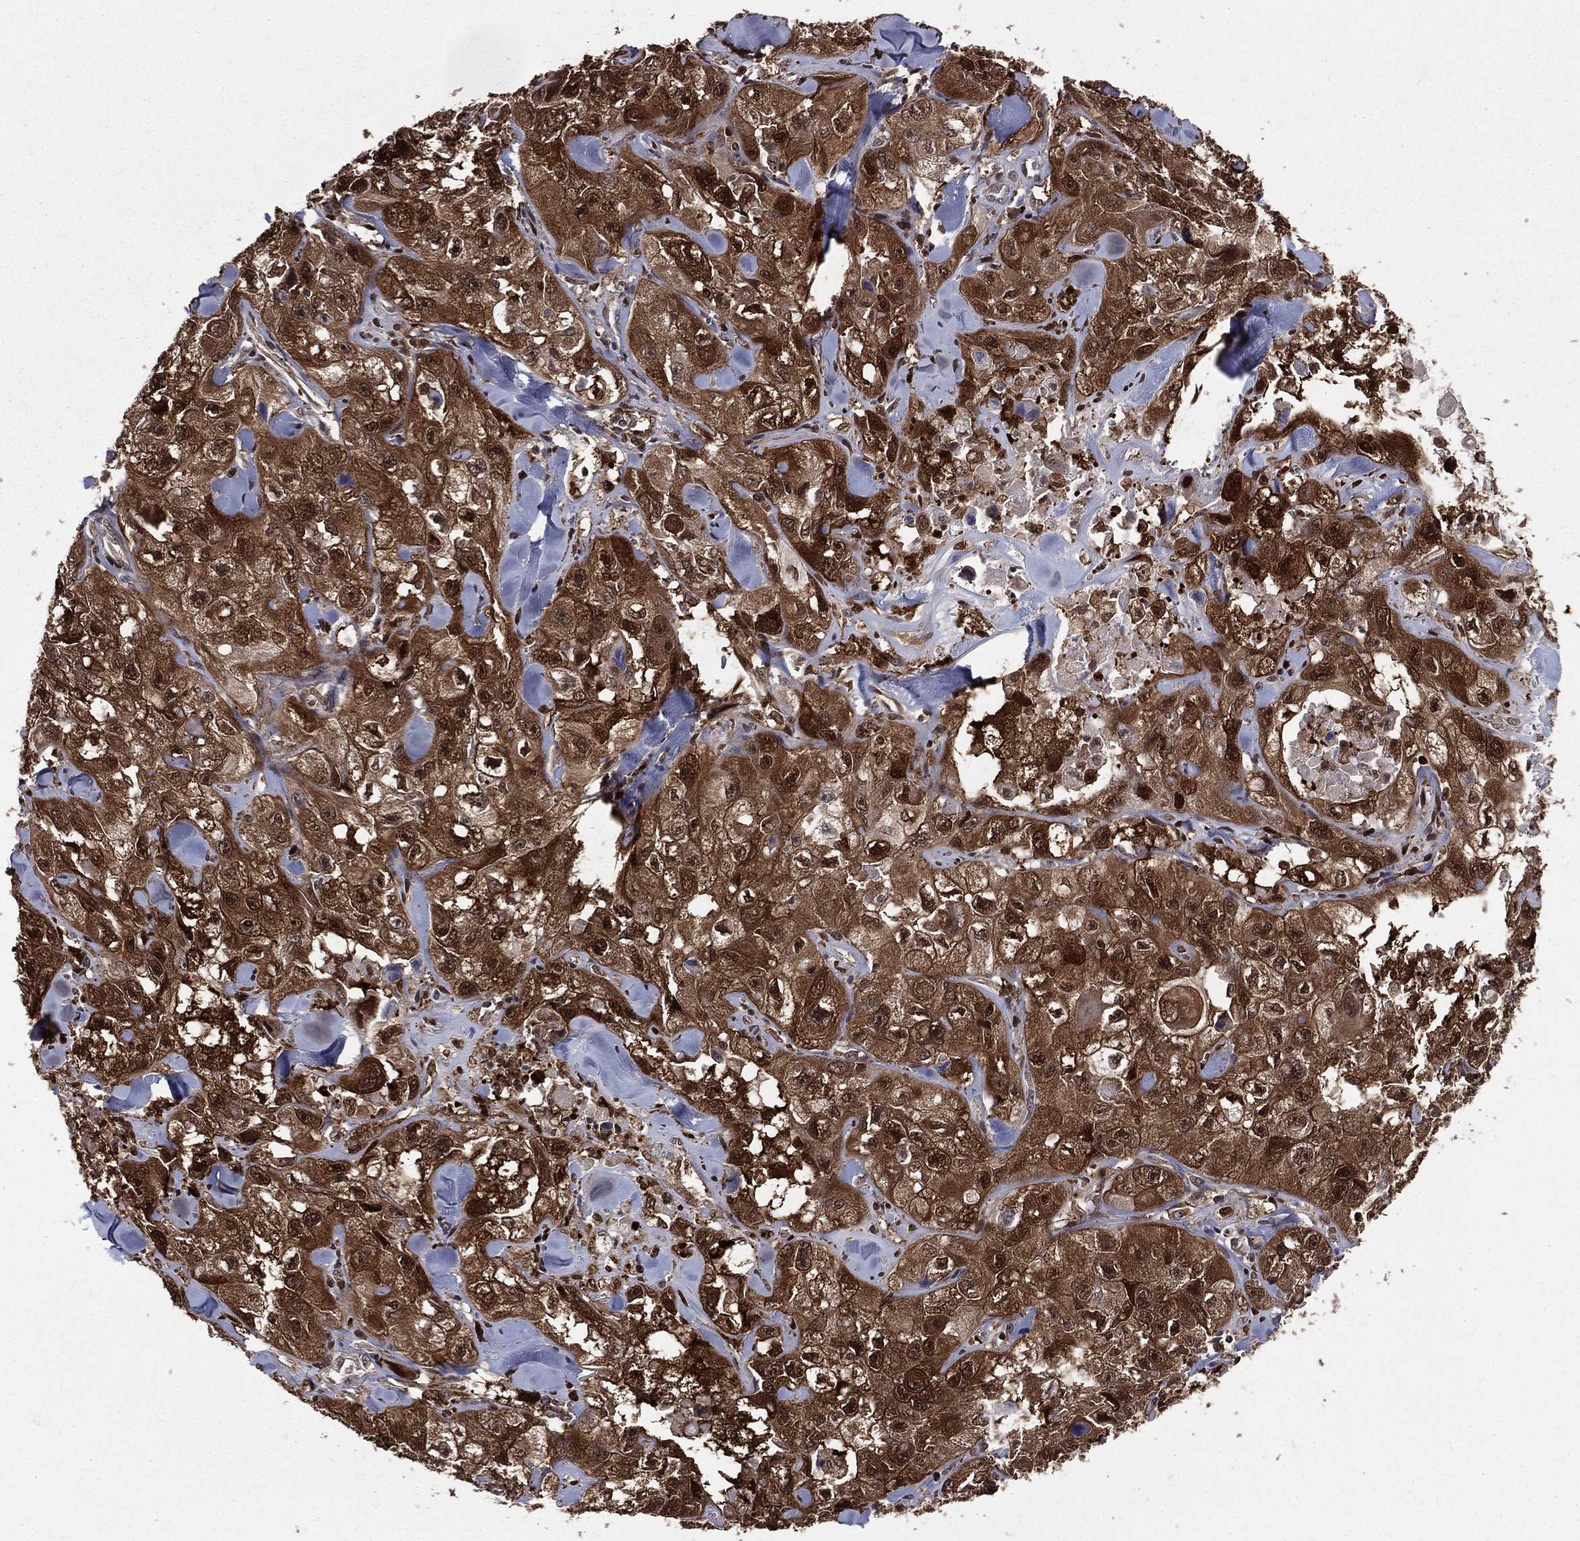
{"staining": {"intensity": "strong", "quantity": ">75%", "location": "cytoplasmic/membranous,nuclear"}, "tissue": "skin cancer", "cell_type": "Tumor cells", "image_type": "cancer", "snomed": [{"axis": "morphology", "description": "Squamous cell carcinoma, NOS"}, {"axis": "topography", "description": "Skin"}, {"axis": "topography", "description": "Subcutis"}], "caption": "An immunohistochemistry micrograph of tumor tissue is shown. Protein staining in brown shows strong cytoplasmic/membranous and nuclear positivity in skin squamous cell carcinoma within tumor cells.", "gene": "ENO1", "patient": {"sex": "male", "age": 73}}